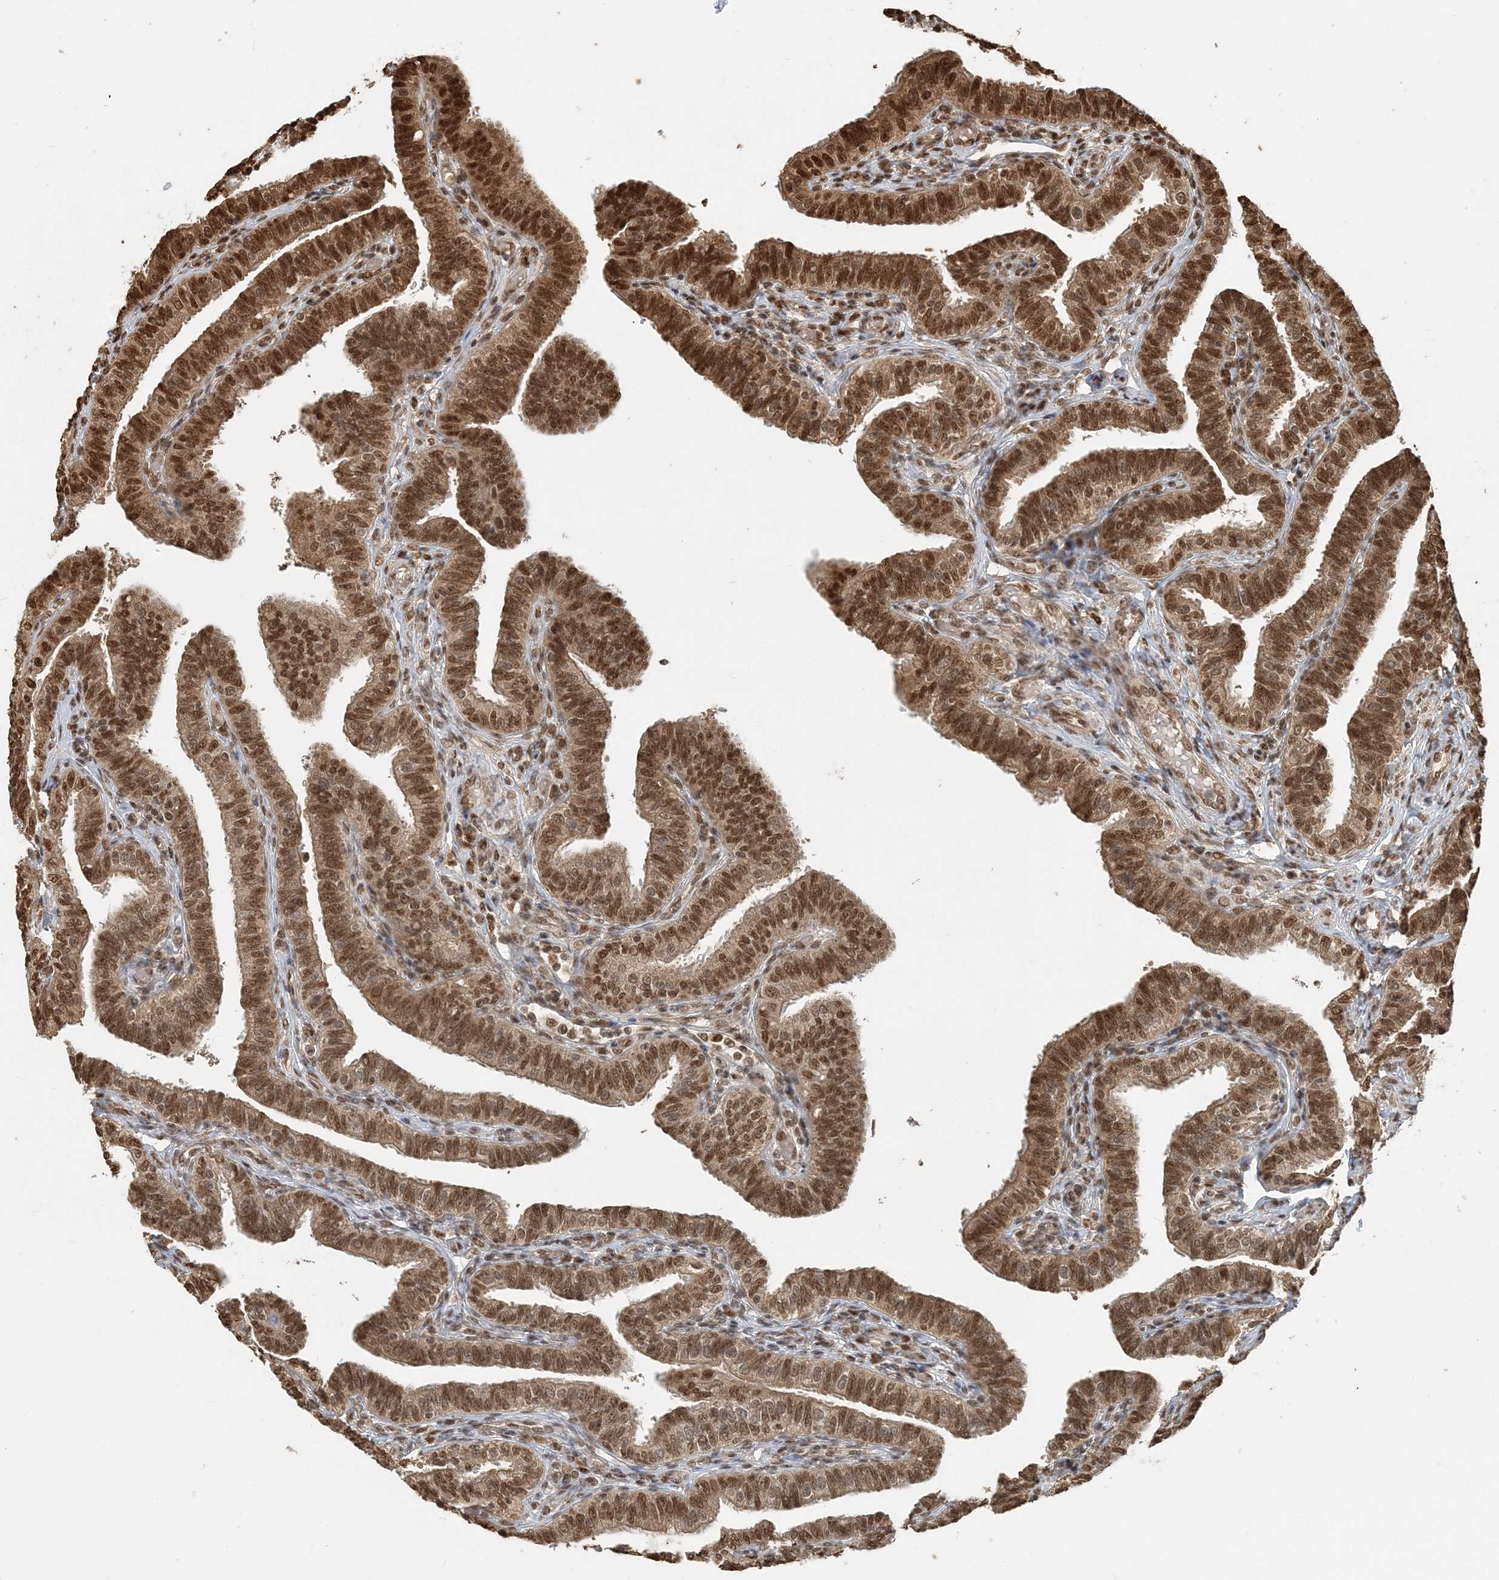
{"staining": {"intensity": "moderate", "quantity": ">75%", "location": "cytoplasmic/membranous,nuclear"}, "tissue": "fallopian tube", "cell_type": "Glandular cells", "image_type": "normal", "snomed": [{"axis": "morphology", "description": "Normal tissue, NOS"}, {"axis": "topography", "description": "Fallopian tube"}], "caption": "High-power microscopy captured an immunohistochemistry (IHC) photomicrograph of normal fallopian tube, revealing moderate cytoplasmic/membranous,nuclear expression in about >75% of glandular cells. The staining was performed using DAB, with brown indicating positive protein expression. Nuclei are stained blue with hematoxylin.", "gene": "ARHGAP35", "patient": {"sex": "female", "age": 39}}